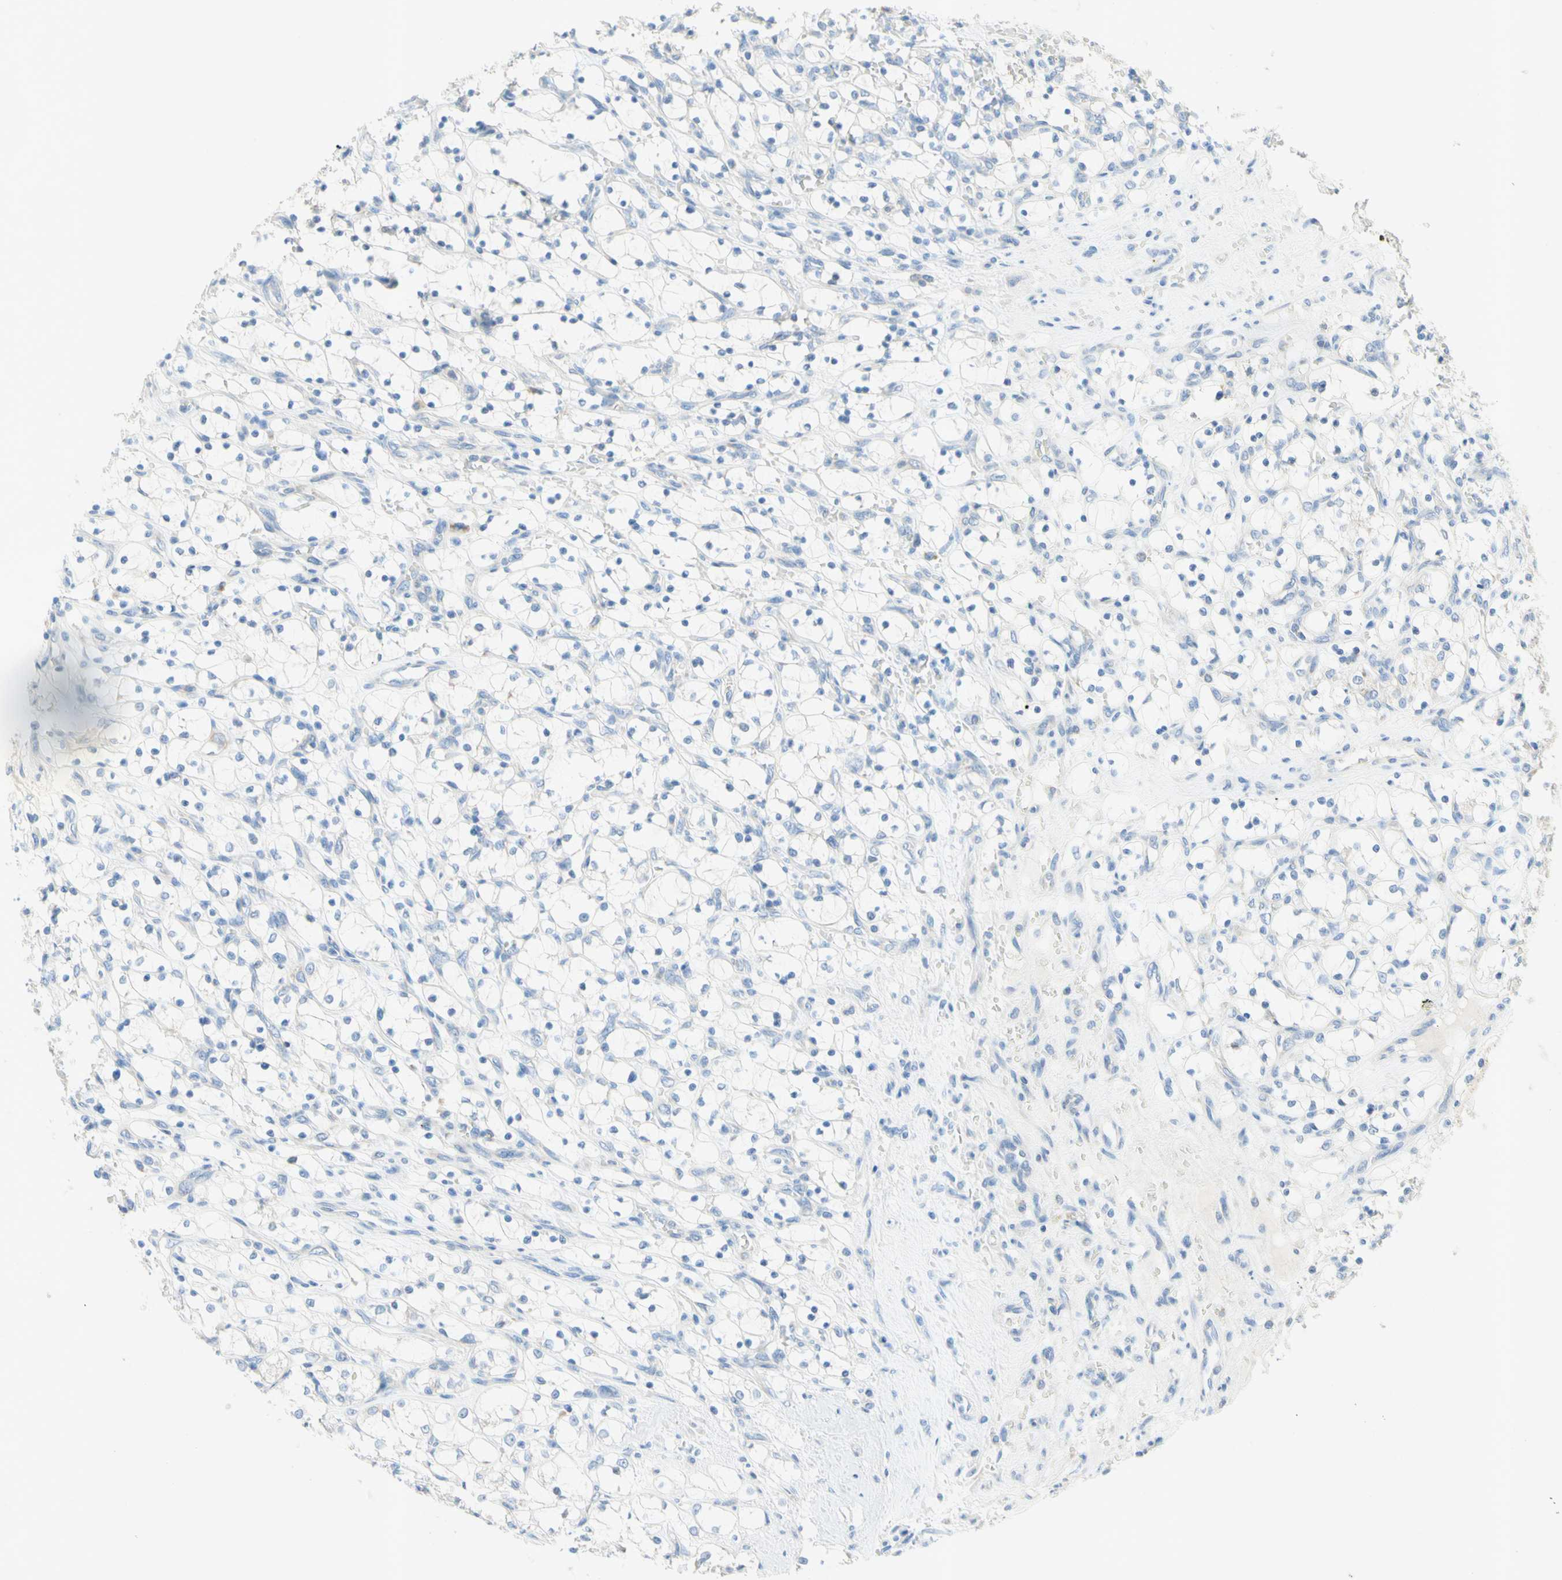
{"staining": {"intensity": "negative", "quantity": "none", "location": "none"}, "tissue": "renal cancer", "cell_type": "Tumor cells", "image_type": "cancer", "snomed": [{"axis": "morphology", "description": "Adenocarcinoma, NOS"}, {"axis": "topography", "description": "Kidney"}], "caption": "Immunohistochemistry image of human renal cancer stained for a protein (brown), which shows no staining in tumor cells. Nuclei are stained in blue.", "gene": "MFF", "patient": {"sex": "female", "age": 69}}